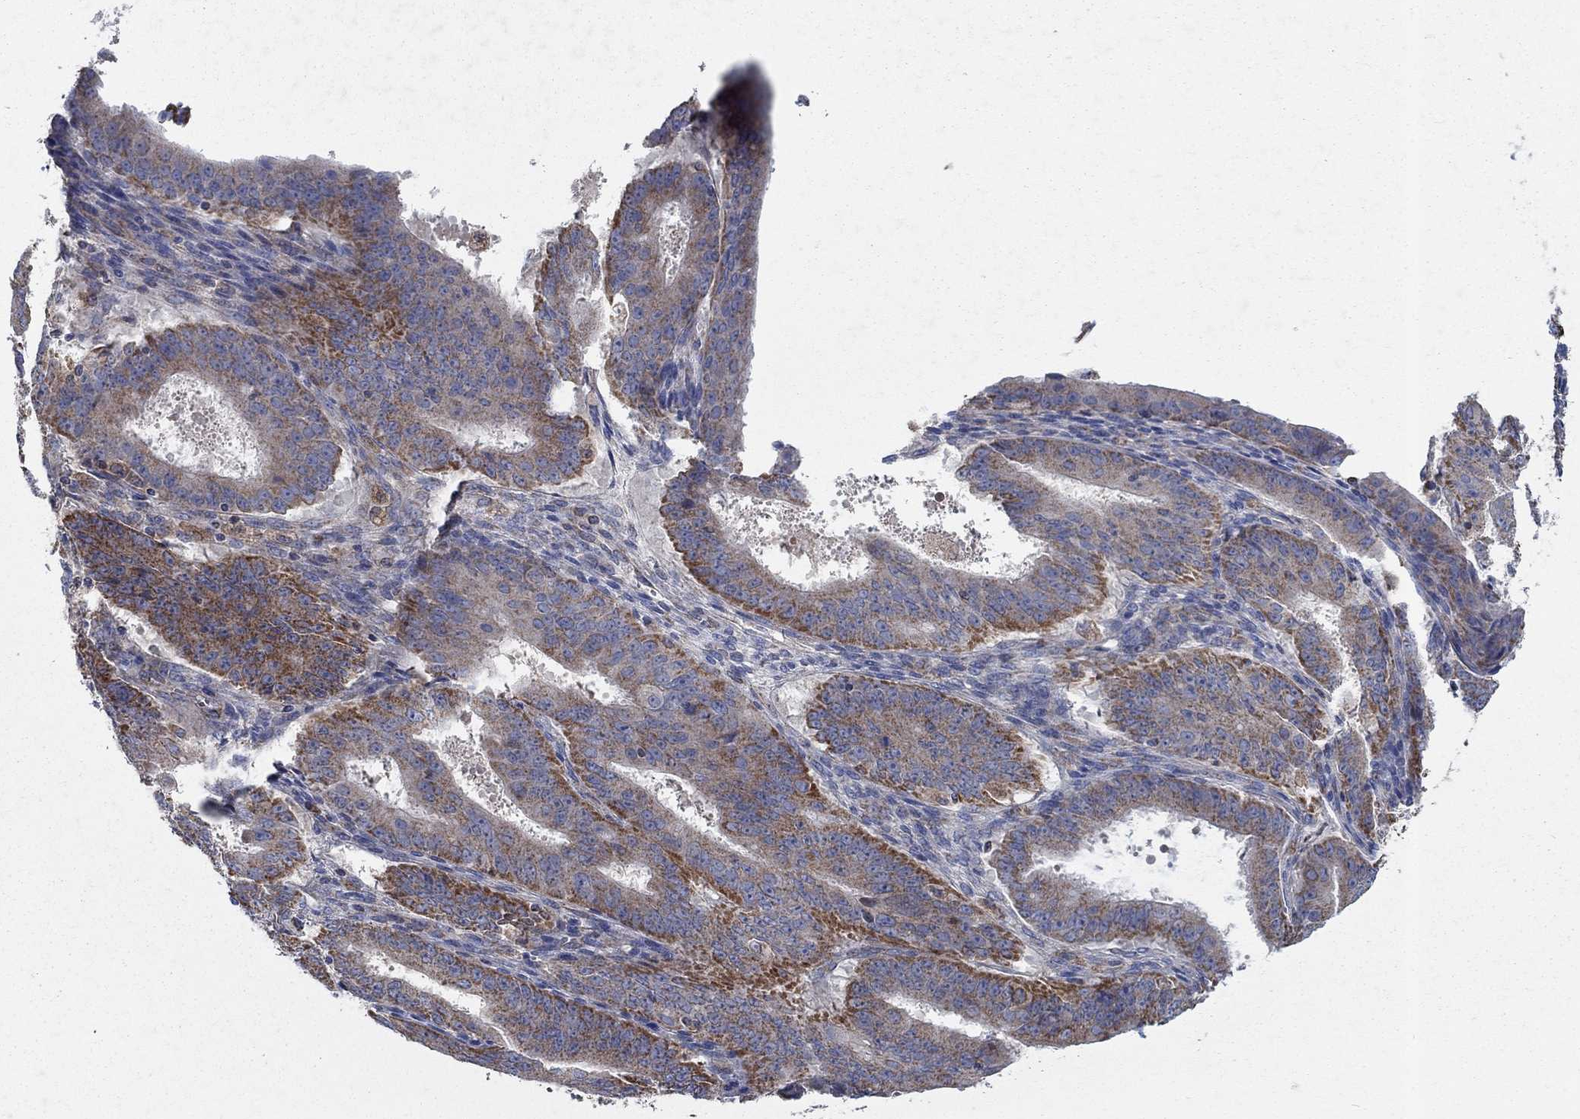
{"staining": {"intensity": "strong", "quantity": "<25%", "location": "cytoplasmic/membranous"}, "tissue": "ovarian cancer", "cell_type": "Tumor cells", "image_type": "cancer", "snomed": [{"axis": "morphology", "description": "Carcinoma, endometroid"}, {"axis": "topography", "description": "Ovary"}], "caption": "This is a photomicrograph of IHC staining of ovarian cancer (endometroid carcinoma), which shows strong expression in the cytoplasmic/membranous of tumor cells.", "gene": "NCEH1", "patient": {"sex": "female", "age": 42}}